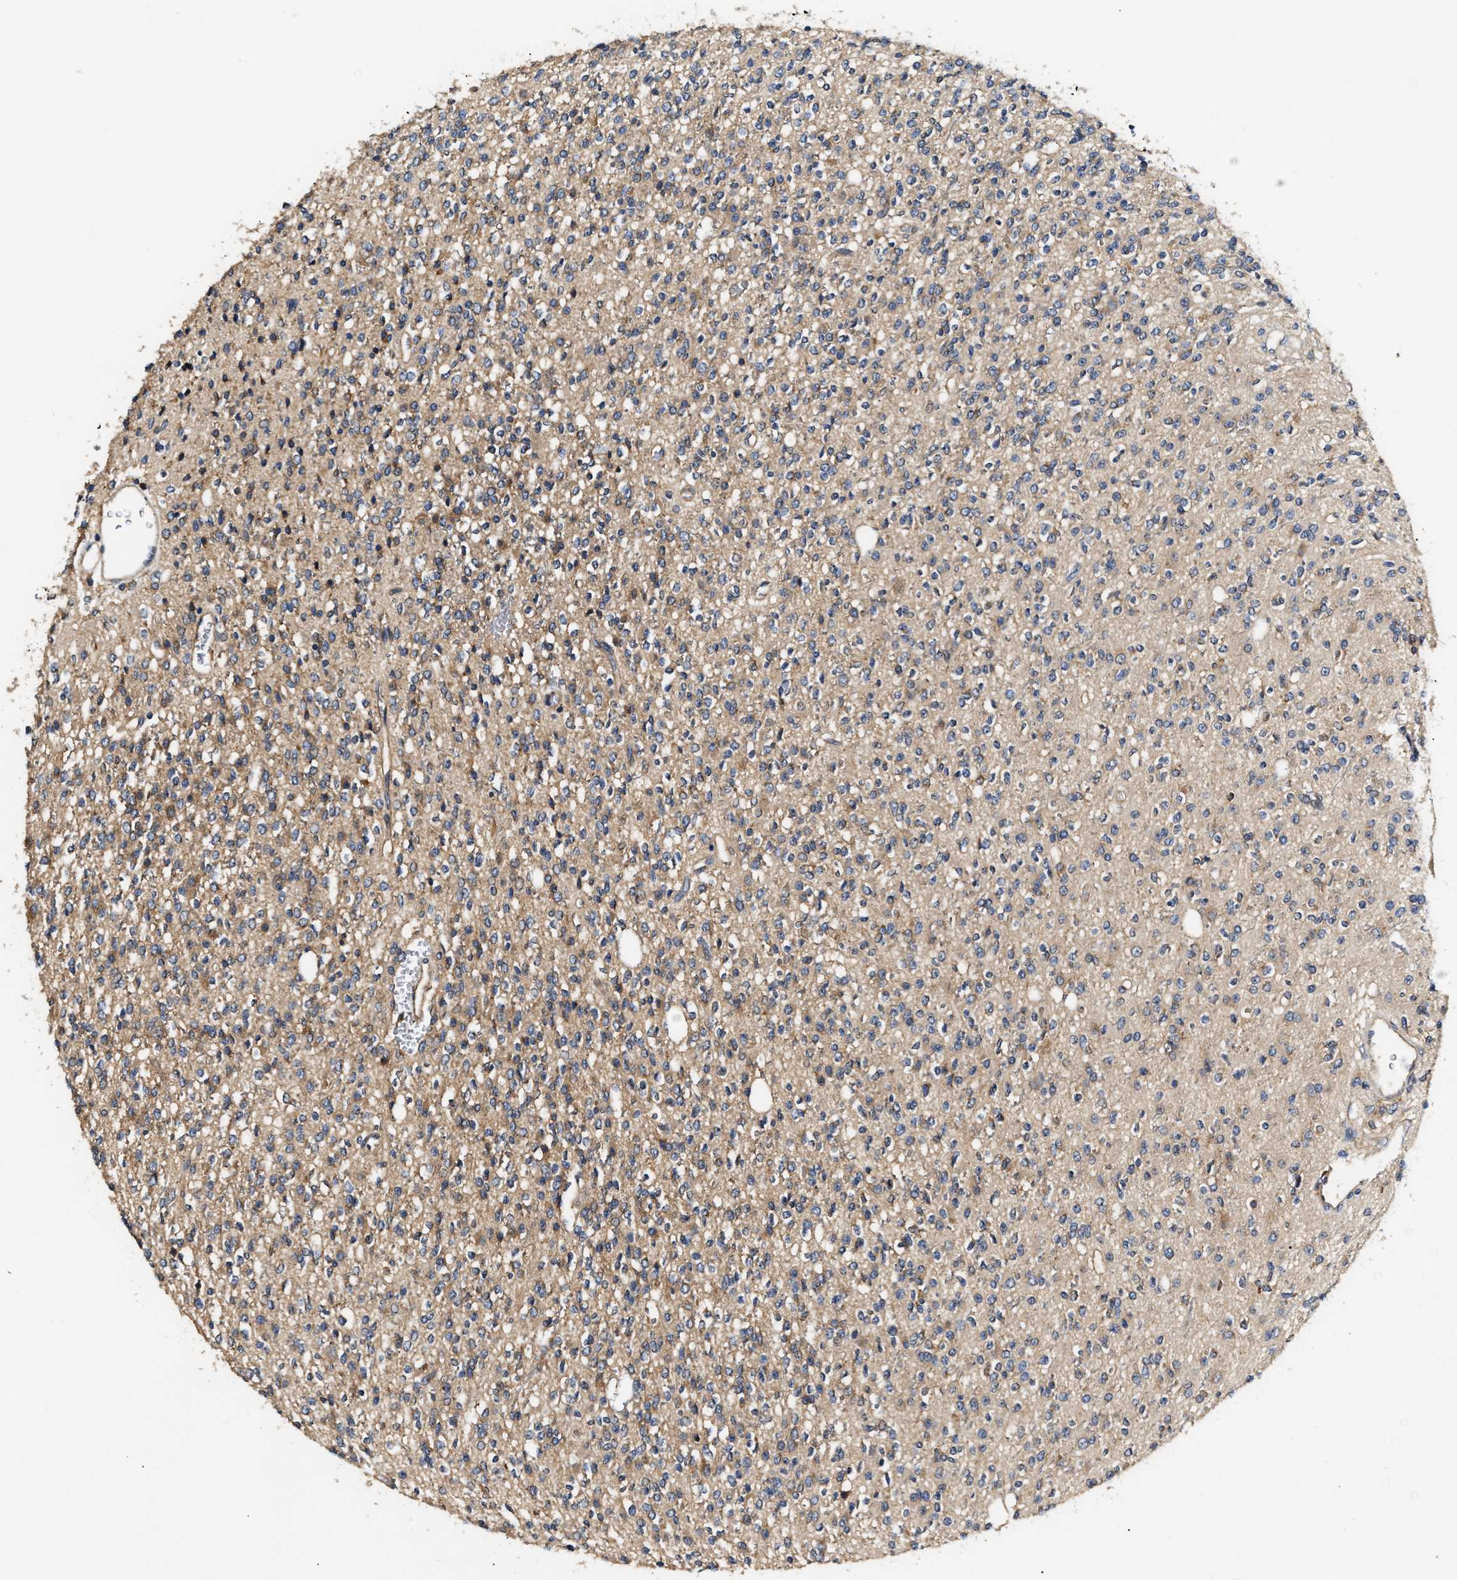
{"staining": {"intensity": "moderate", "quantity": "<25%", "location": "cytoplasmic/membranous"}, "tissue": "glioma", "cell_type": "Tumor cells", "image_type": "cancer", "snomed": [{"axis": "morphology", "description": "Glioma, malignant, High grade"}, {"axis": "topography", "description": "Brain"}], "caption": "Protein expression analysis of human glioma reveals moderate cytoplasmic/membranous positivity in approximately <25% of tumor cells. (DAB (3,3'-diaminobenzidine) IHC, brown staining for protein, blue staining for nuclei).", "gene": "TEX2", "patient": {"sex": "male", "age": 34}}